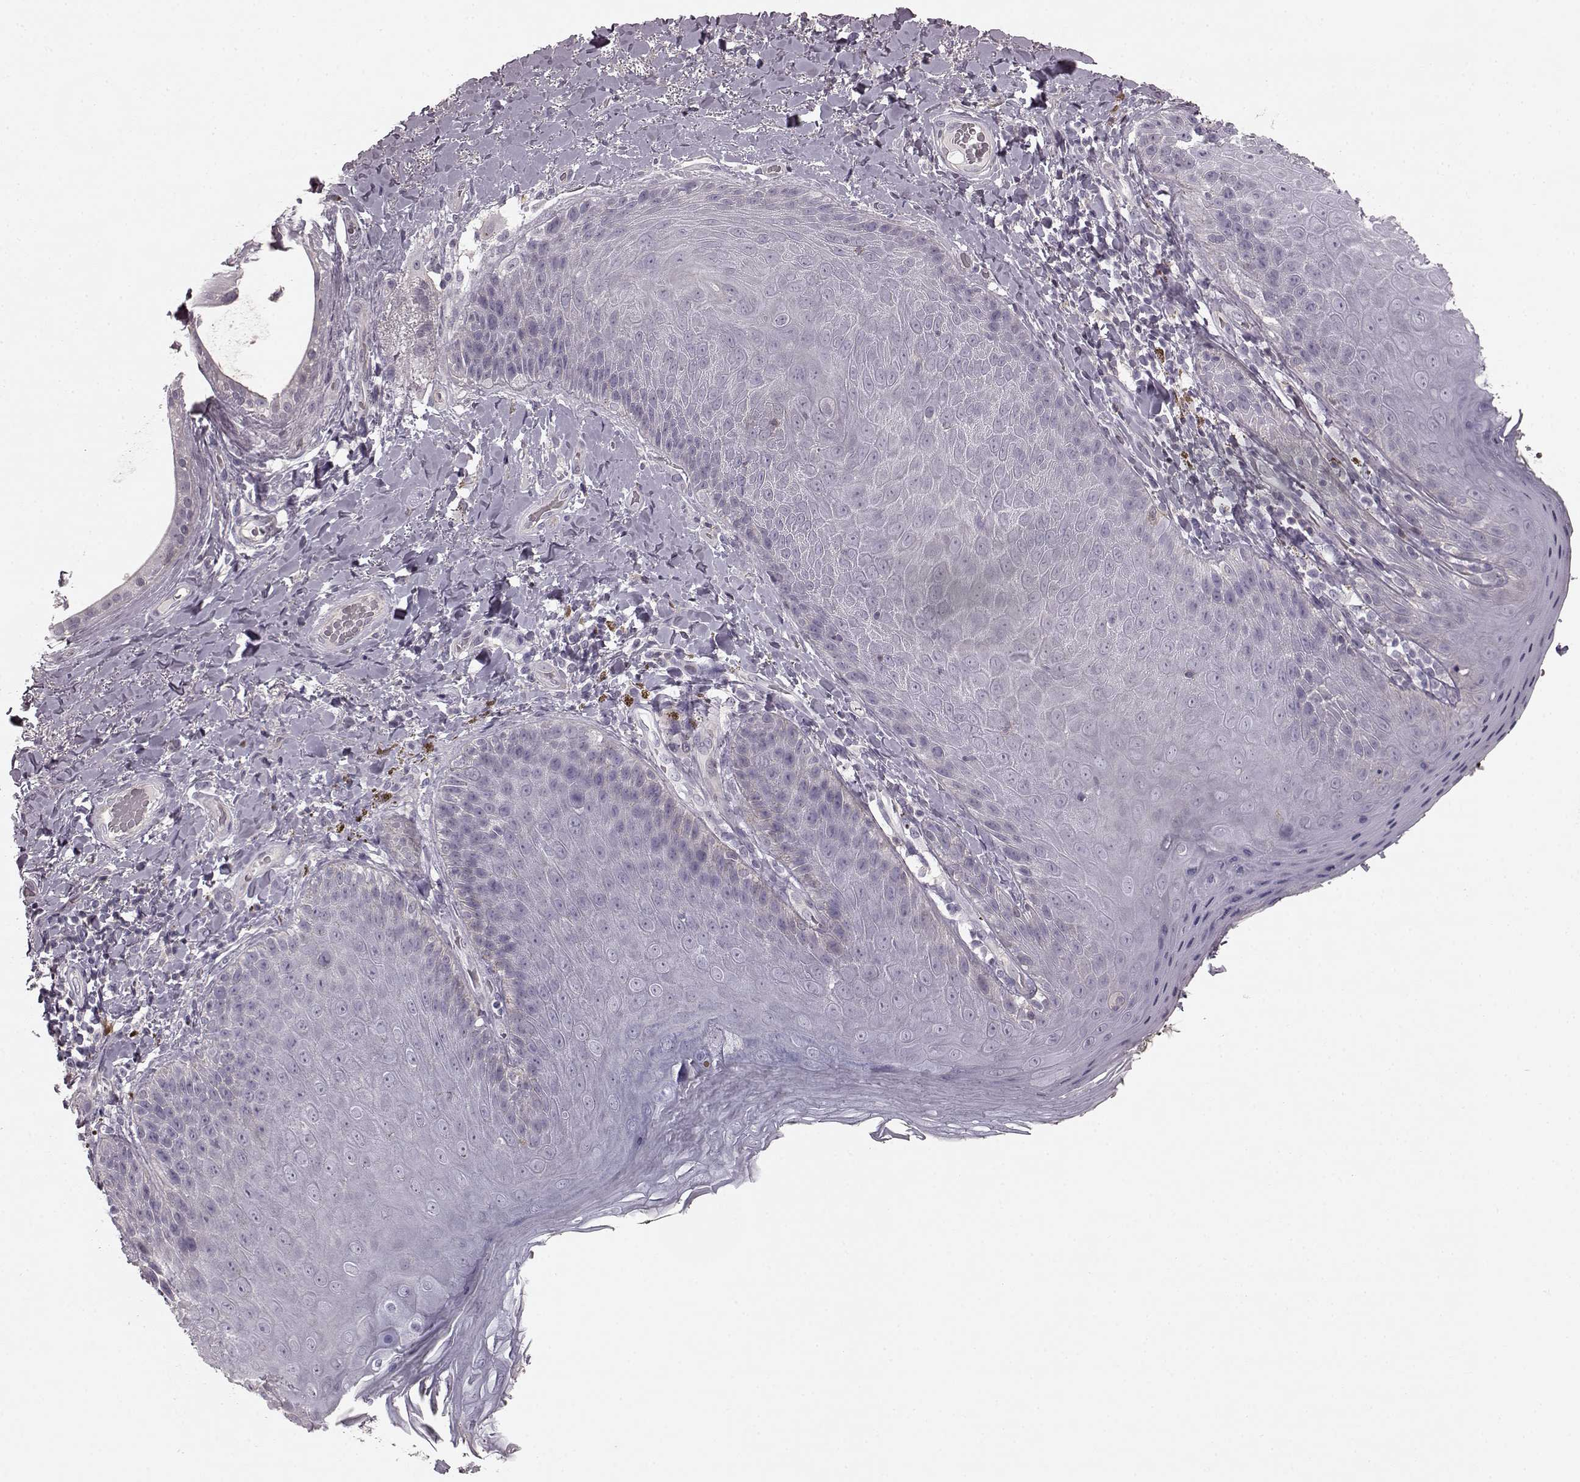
{"staining": {"intensity": "negative", "quantity": "none", "location": "none"}, "tissue": "skin", "cell_type": "Epidermal cells", "image_type": "normal", "snomed": [{"axis": "morphology", "description": "Normal tissue, NOS"}, {"axis": "topography", "description": "Anal"}], "caption": "Immunohistochemistry (IHC) of normal human skin reveals no positivity in epidermal cells.", "gene": "PDCD1", "patient": {"sex": "male", "age": 53}}